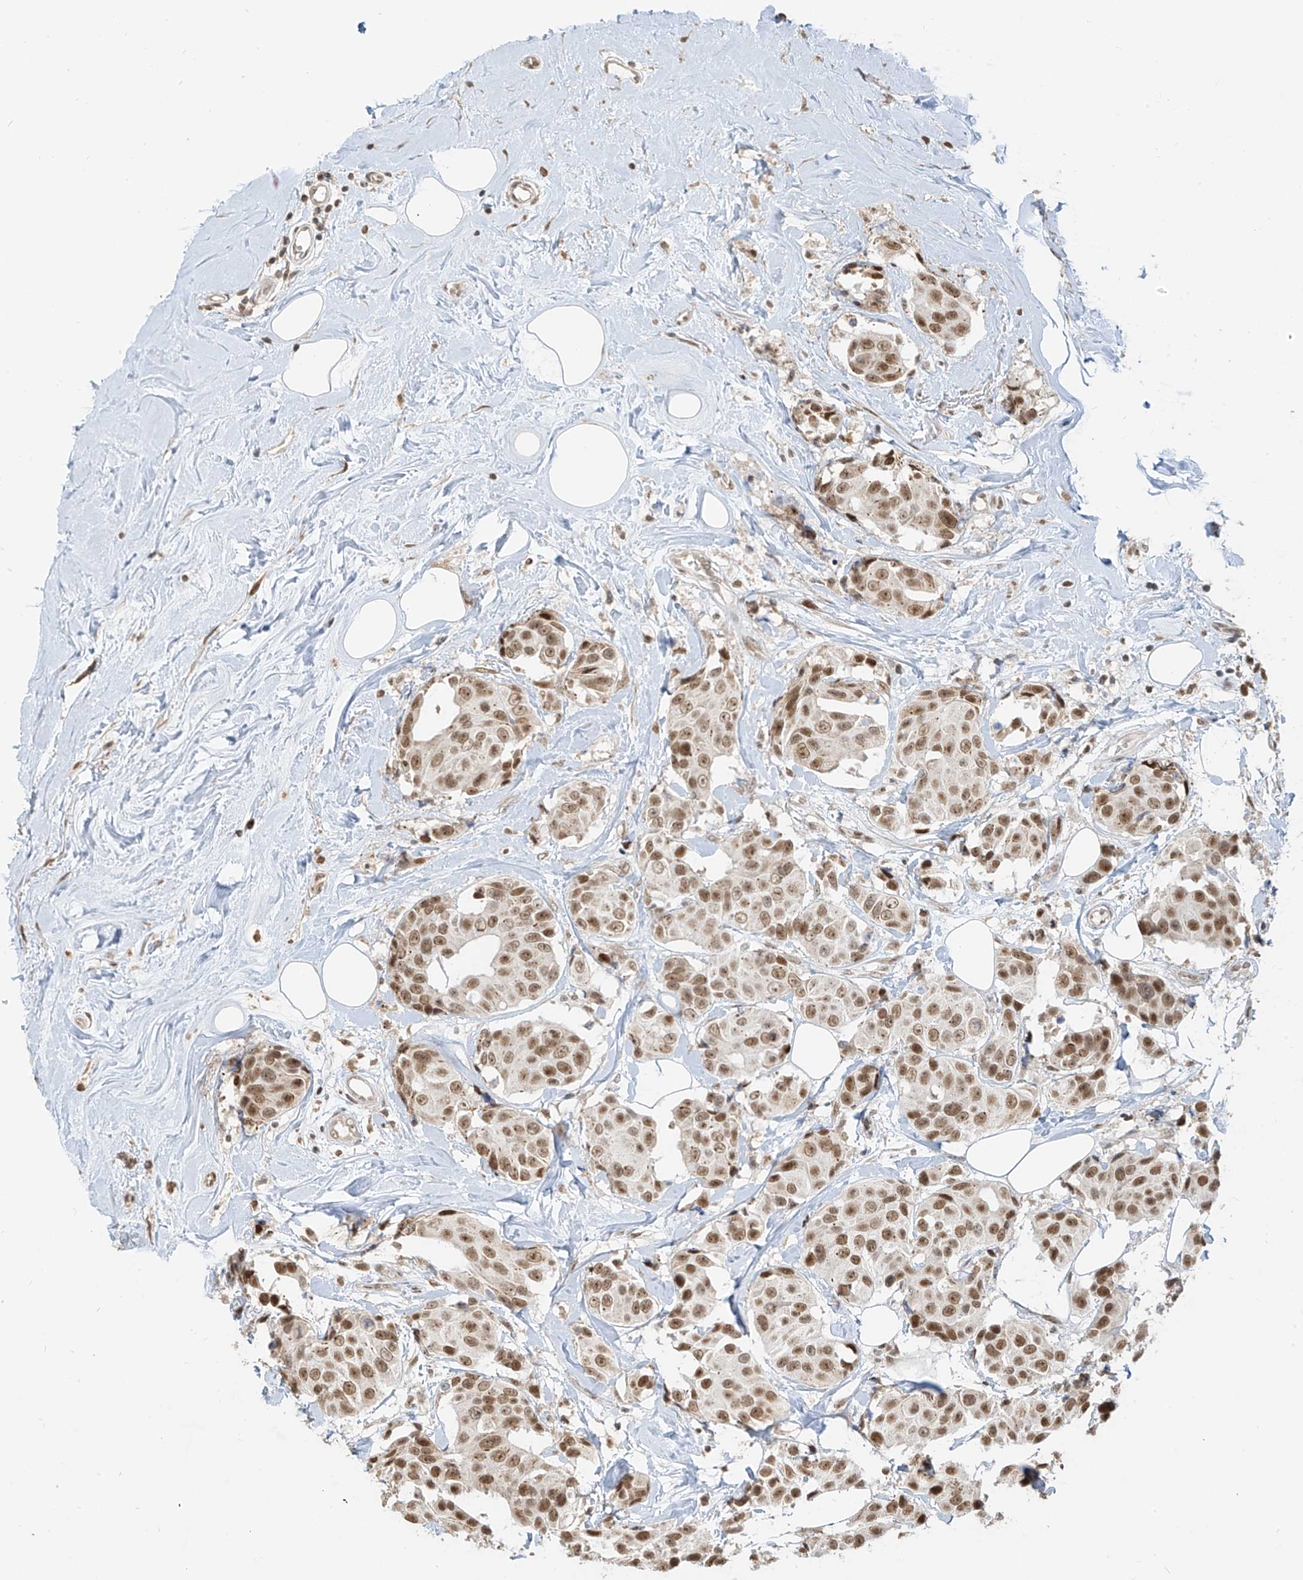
{"staining": {"intensity": "moderate", "quantity": ">75%", "location": "nuclear"}, "tissue": "breast cancer", "cell_type": "Tumor cells", "image_type": "cancer", "snomed": [{"axis": "morphology", "description": "Normal tissue, NOS"}, {"axis": "morphology", "description": "Duct carcinoma"}, {"axis": "topography", "description": "Breast"}], "caption": "A brown stain labels moderate nuclear expression of a protein in invasive ductal carcinoma (breast) tumor cells. (Stains: DAB in brown, nuclei in blue, Microscopy: brightfield microscopy at high magnification).", "gene": "ZMYM2", "patient": {"sex": "female", "age": 39}}